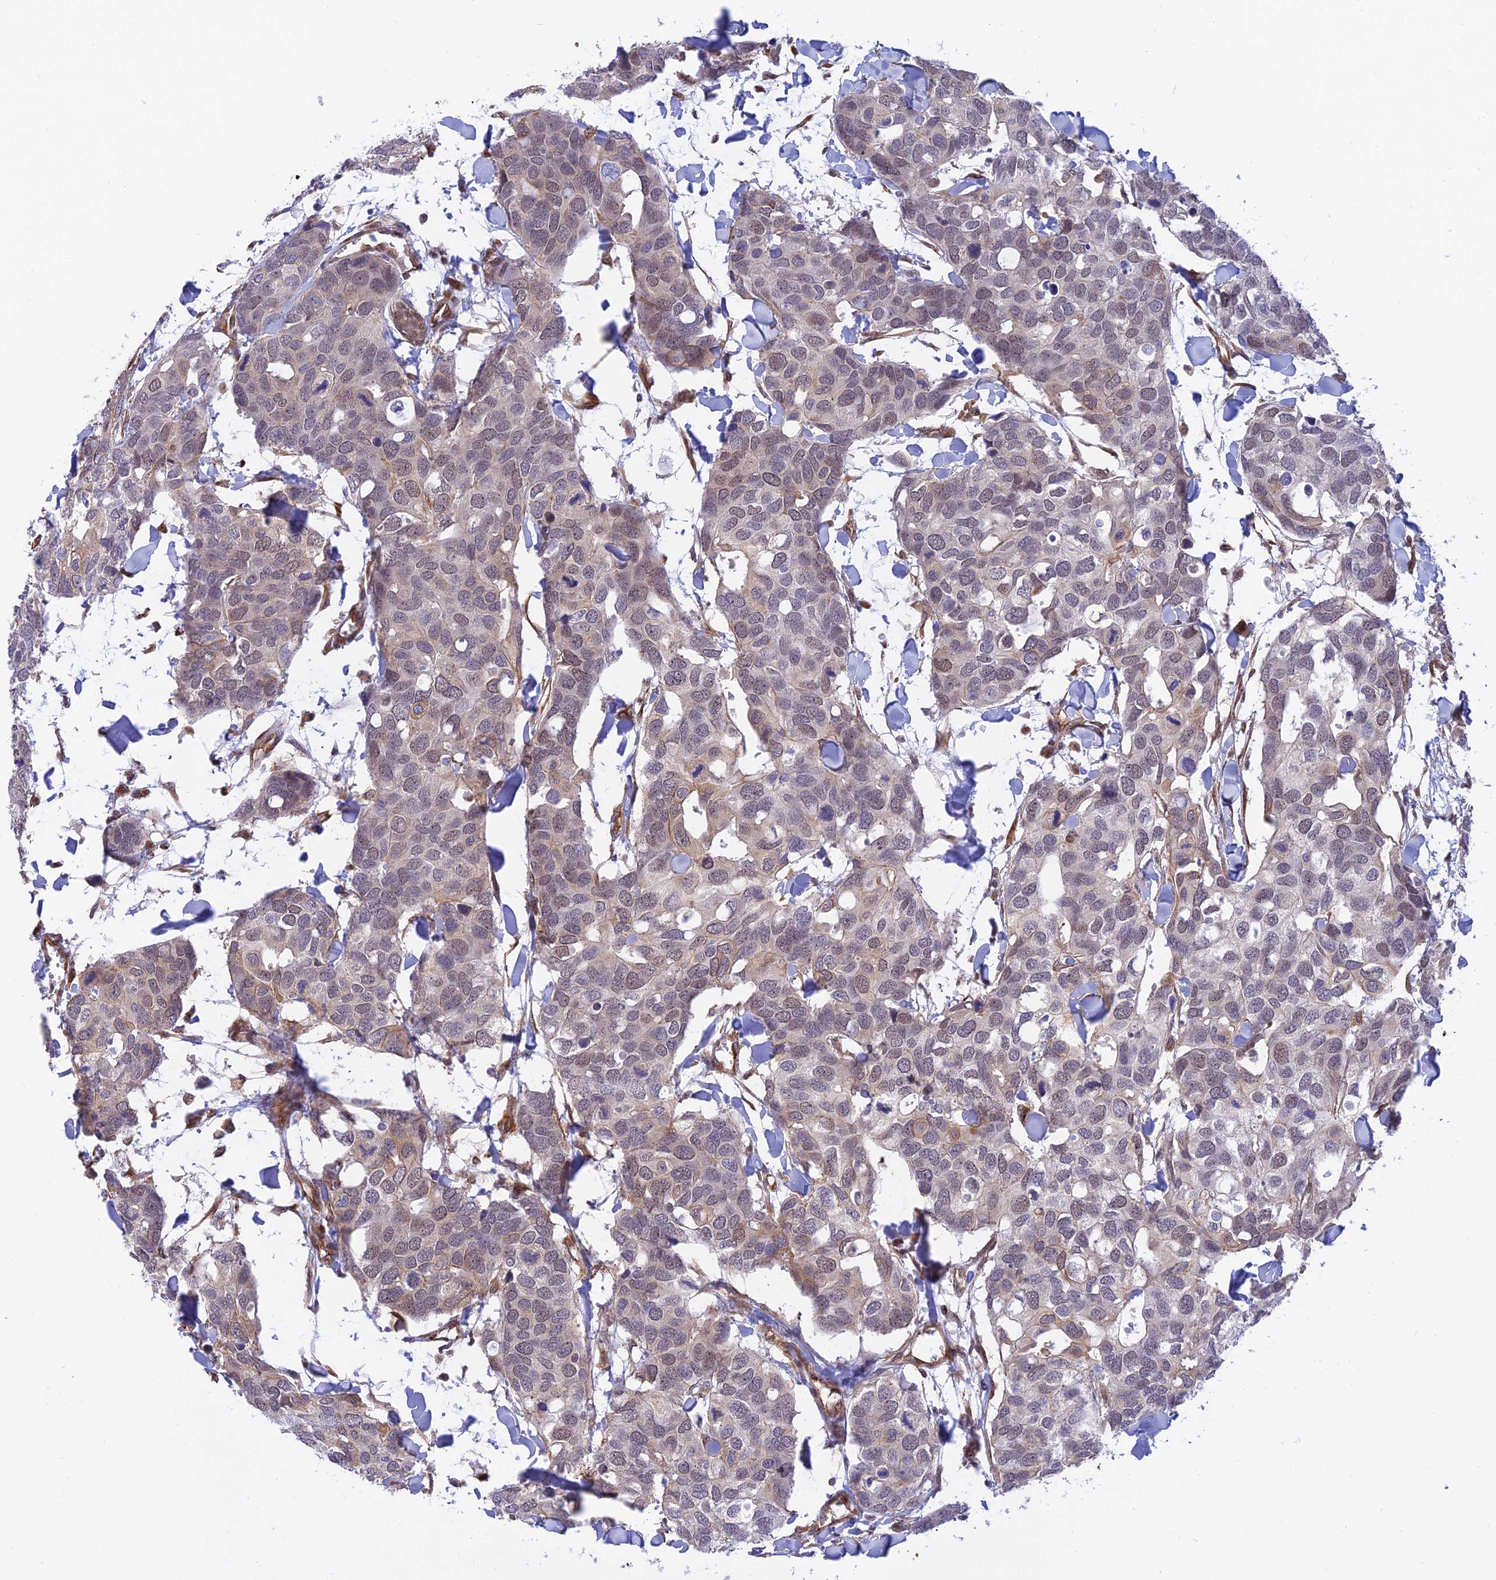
{"staining": {"intensity": "weak", "quantity": "<25%", "location": "cytoplasmic/membranous,nuclear"}, "tissue": "breast cancer", "cell_type": "Tumor cells", "image_type": "cancer", "snomed": [{"axis": "morphology", "description": "Duct carcinoma"}, {"axis": "topography", "description": "Breast"}], "caption": "This is an immunohistochemistry (IHC) image of human breast invasive ductal carcinoma. There is no staining in tumor cells.", "gene": "PAGR1", "patient": {"sex": "female", "age": 83}}